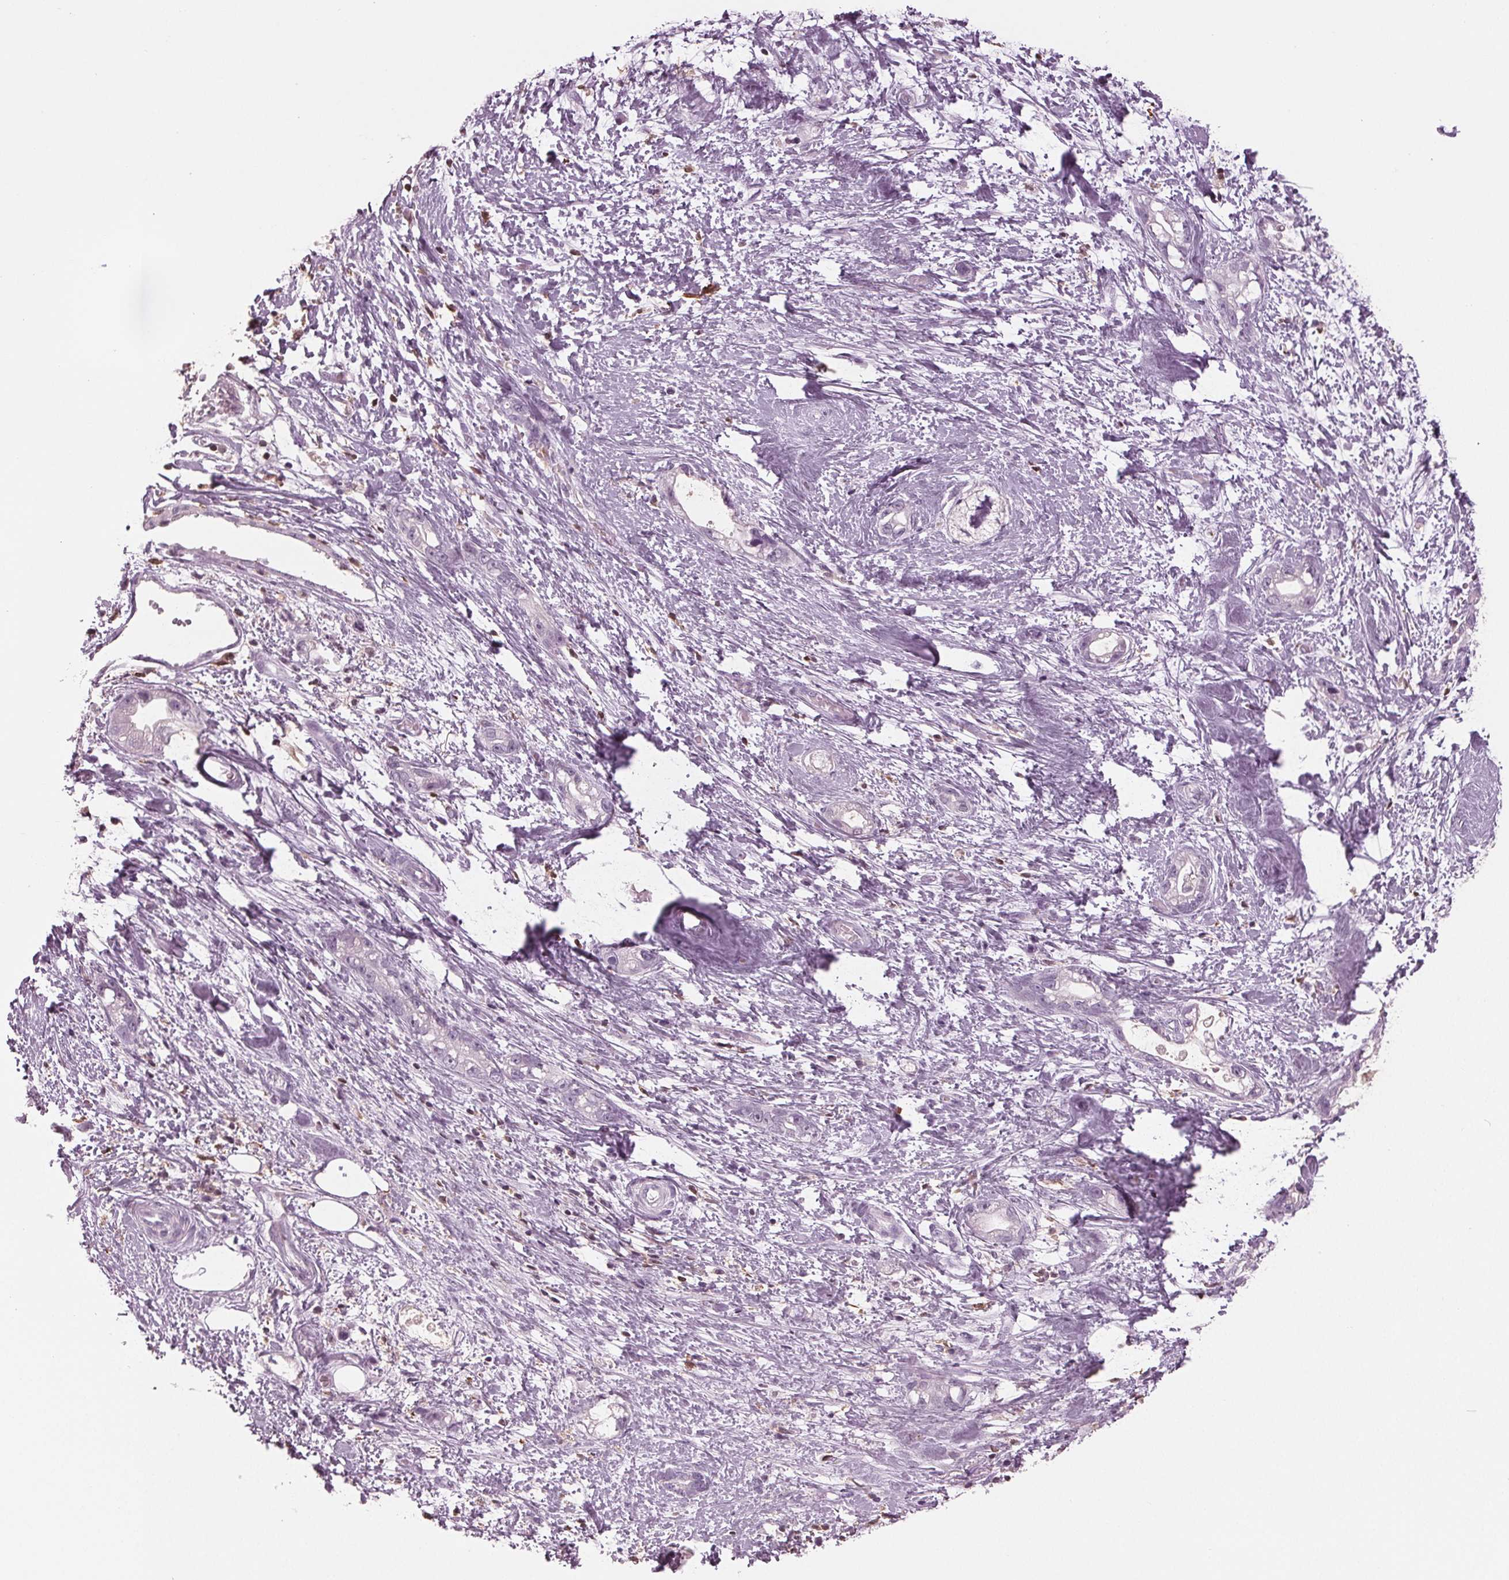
{"staining": {"intensity": "negative", "quantity": "none", "location": "none"}, "tissue": "stomach cancer", "cell_type": "Tumor cells", "image_type": "cancer", "snomed": [{"axis": "morphology", "description": "Adenocarcinoma, NOS"}, {"axis": "topography", "description": "Stomach"}], "caption": "A high-resolution photomicrograph shows immunohistochemistry (IHC) staining of stomach cancer (adenocarcinoma), which displays no significant positivity in tumor cells.", "gene": "BTLA", "patient": {"sex": "male", "age": 55}}